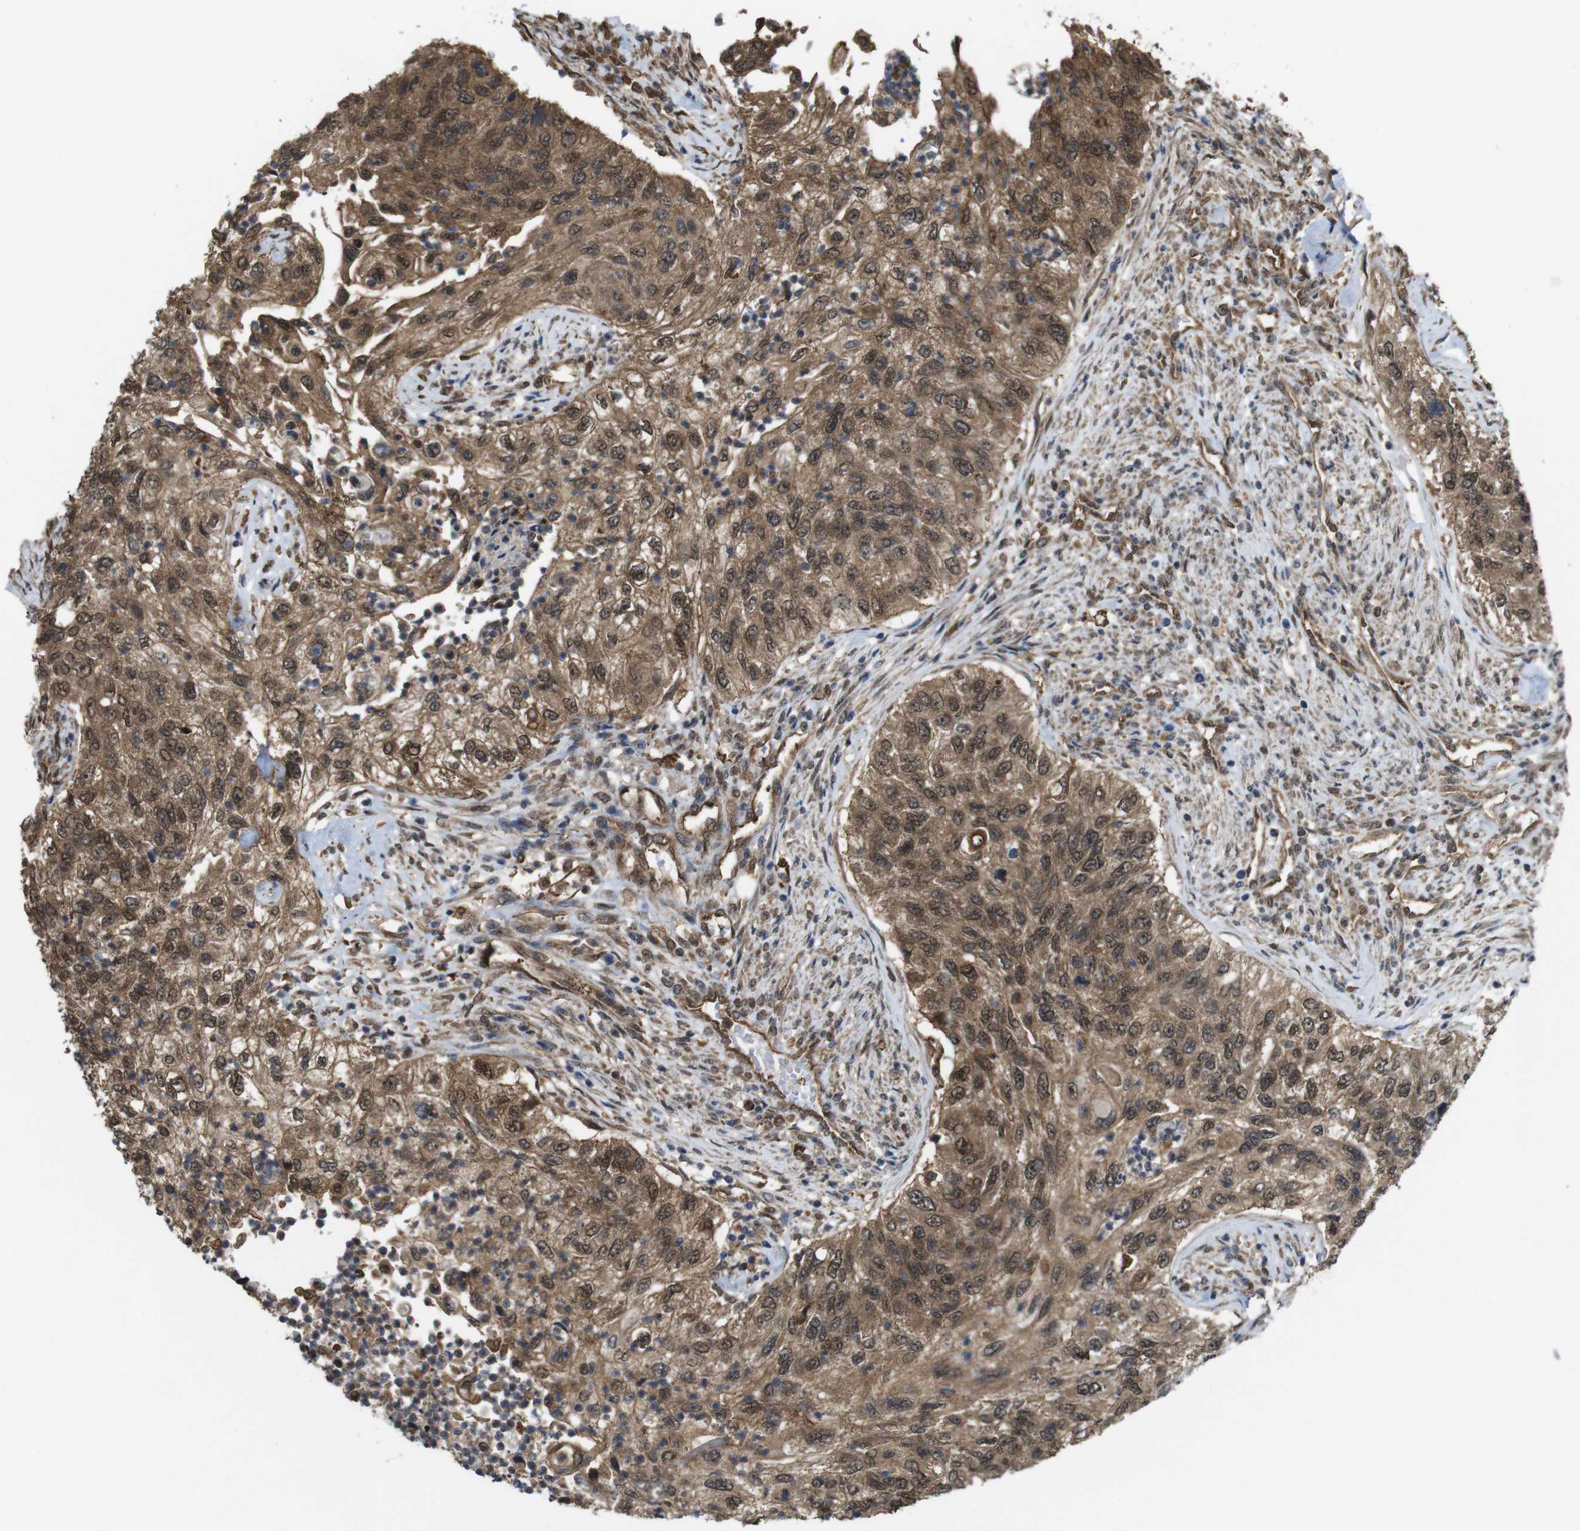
{"staining": {"intensity": "moderate", "quantity": ">75%", "location": "cytoplasmic/membranous"}, "tissue": "urothelial cancer", "cell_type": "Tumor cells", "image_type": "cancer", "snomed": [{"axis": "morphology", "description": "Urothelial carcinoma, High grade"}, {"axis": "topography", "description": "Urinary bladder"}], "caption": "Moderate cytoplasmic/membranous staining is present in approximately >75% of tumor cells in urothelial carcinoma (high-grade).", "gene": "YWHAG", "patient": {"sex": "female", "age": 60}}